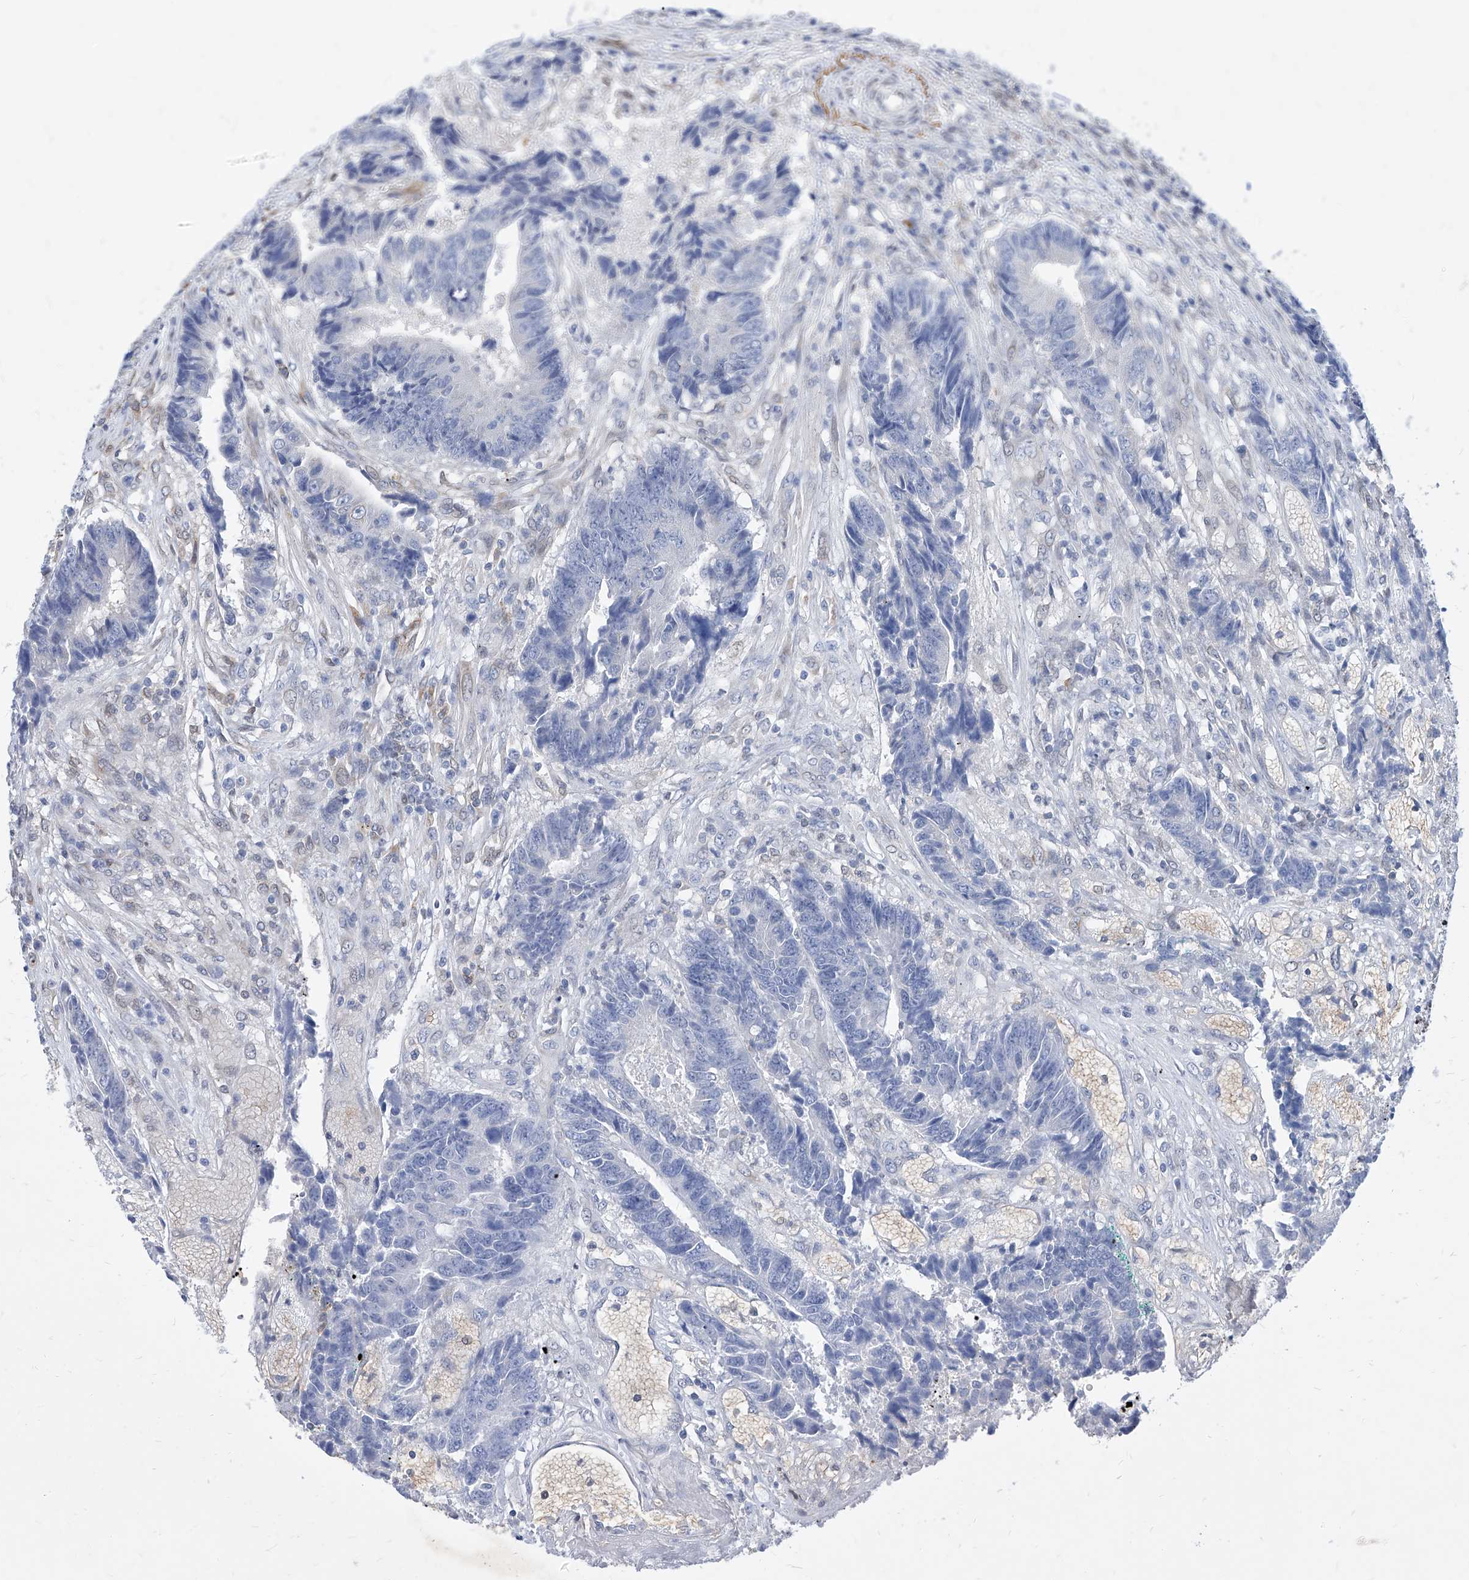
{"staining": {"intensity": "negative", "quantity": "none", "location": "none"}, "tissue": "colorectal cancer", "cell_type": "Tumor cells", "image_type": "cancer", "snomed": [{"axis": "morphology", "description": "Adenocarcinoma, NOS"}, {"axis": "topography", "description": "Rectum"}], "caption": "Tumor cells show no significant staining in adenocarcinoma (colorectal). (DAB immunohistochemistry visualized using brightfield microscopy, high magnification).", "gene": "MX2", "patient": {"sex": "male", "age": 84}}